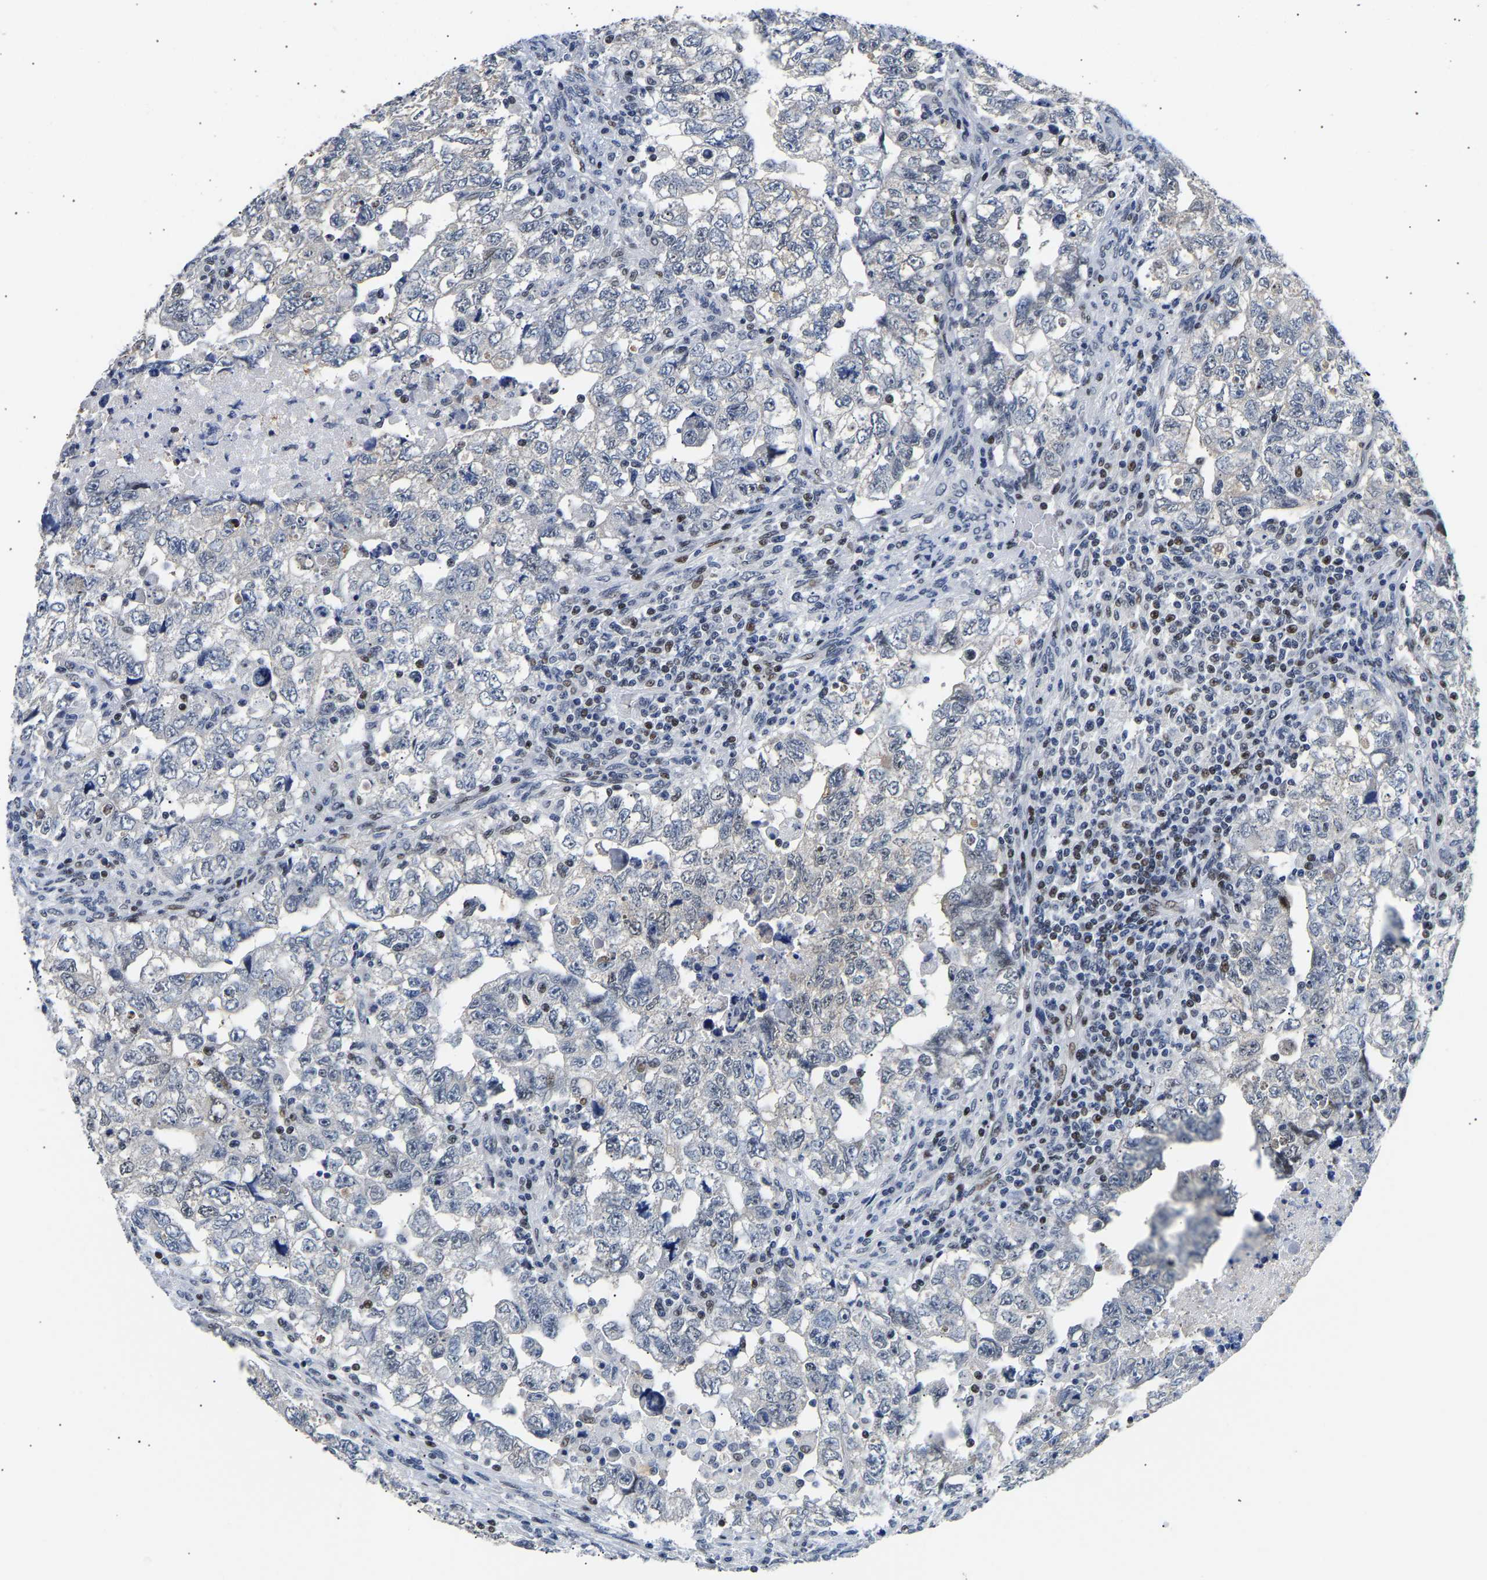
{"staining": {"intensity": "negative", "quantity": "none", "location": "none"}, "tissue": "testis cancer", "cell_type": "Tumor cells", "image_type": "cancer", "snomed": [{"axis": "morphology", "description": "Carcinoma, Embryonal, NOS"}, {"axis": "topography", "description": "Testis"}], "caption": "This is an IHC micrograph of testis embryonal carcinoma. There is no staining in tumor cells.", "gene": "PTRHD1", "patient": {"sex": "male", "age": 36}}